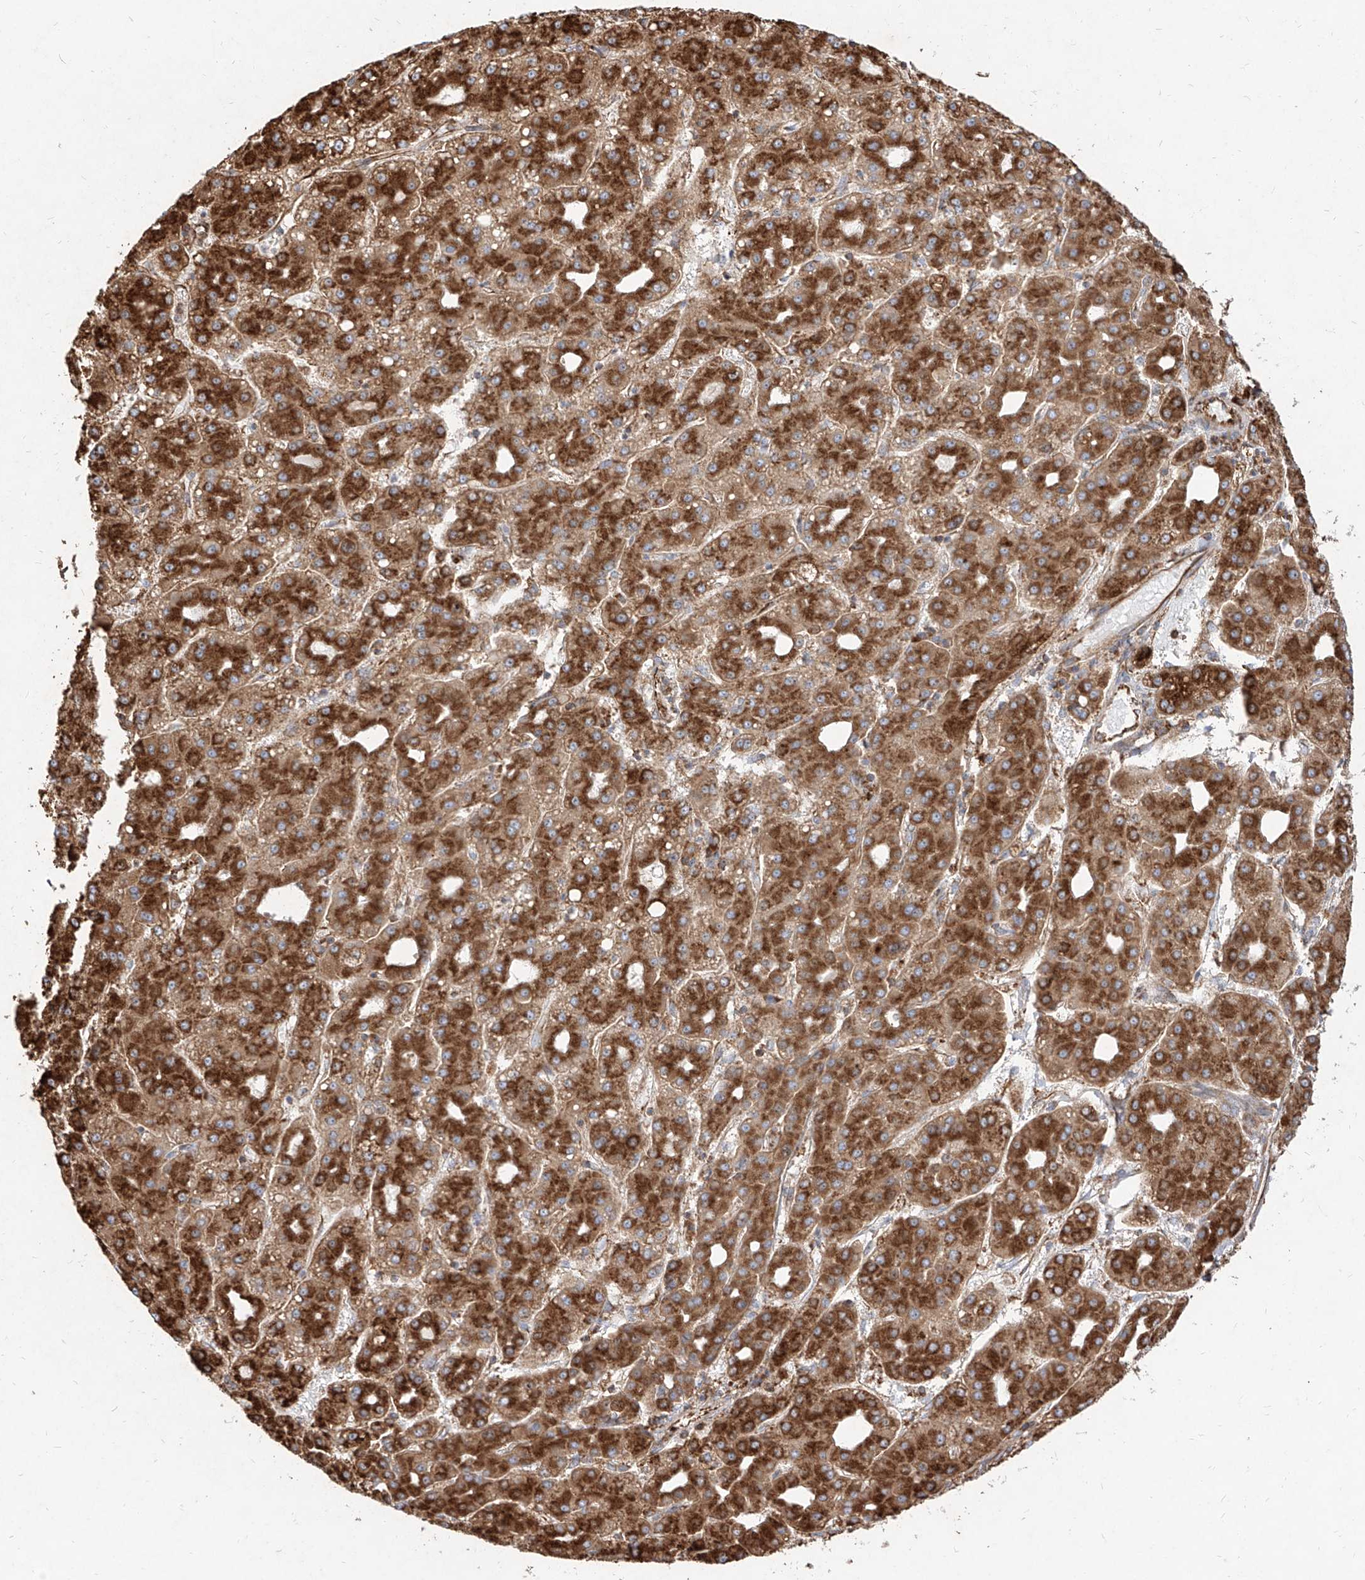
{"staining": {"intensity": "strong", "quantity": ">75%", "location": "cytoplasmic/membranous"}, "tissue": "liver cancer", "cell_type": "Tumor cells", "image_type": "cancer", "snomed": [{"axis": "morphology", "description": "Carcinoma, Hepatocellular, NOS"}, {"axis": "topography", "description": "Liver"}], "caption": "Human liver hepatocellular carcinoma stained with a protein marker reveals strong staining in tumor cells.", "gene": "RPS25", "patient": {"sex": "male", "age": 65}}